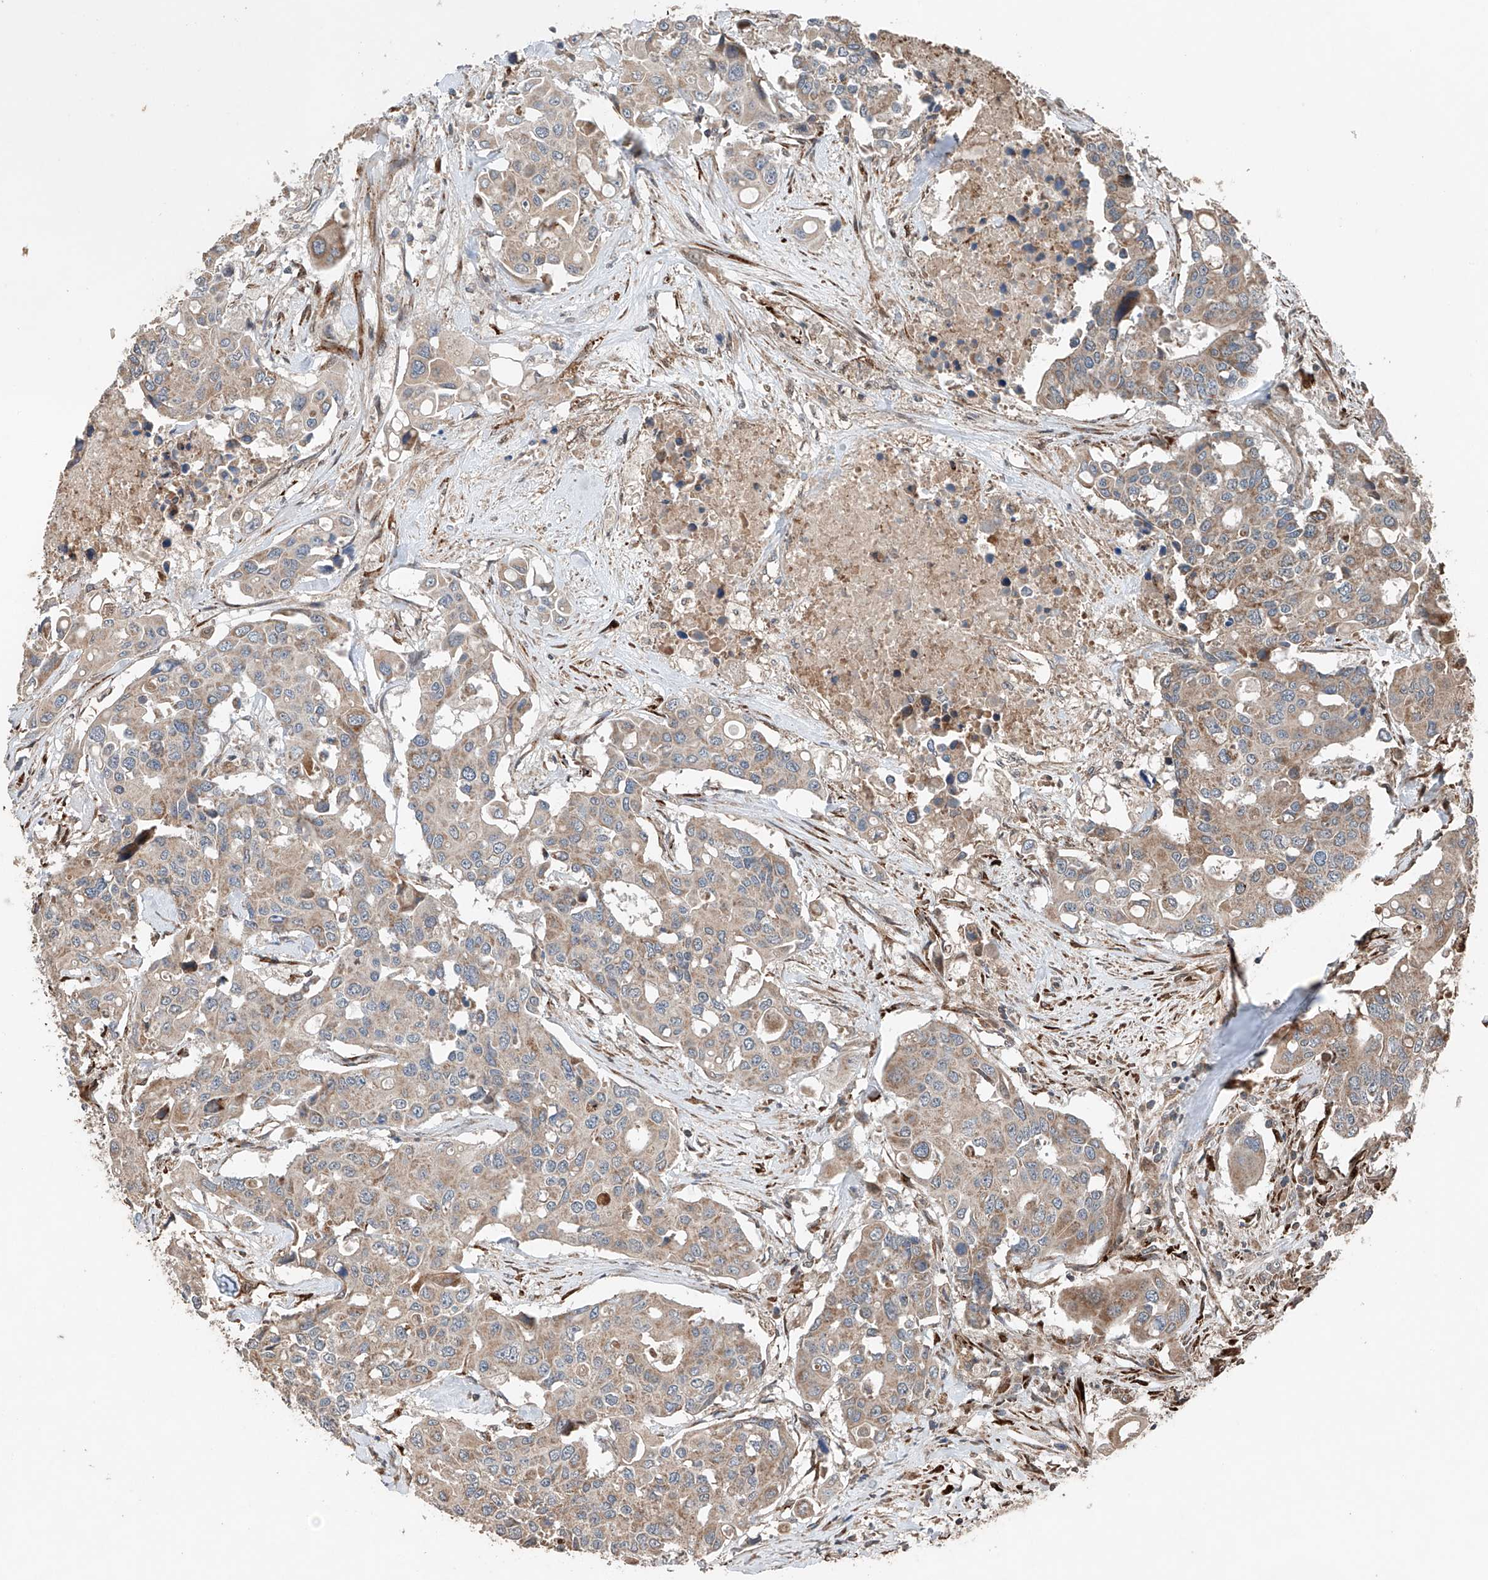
{"staining": {"intensity": "weak", "quantity": ">75%", "location": "cytoplasmic/membranous"}, "tissue": "colorectal cancer", "cell_type": "Tumor cells", "image_type": "cancer", "snomed": [{"axis": "morphology", "description": "Adenocarcinoma, NOS"}, {"axis": "topography", "description": "Colon"}], "caption": "Immunohistochemical staining of colorectal adenocarcinoma displays weak cytoplasmic/membranous protein expression in about >75% of tumor cells.", "gene": "AP4B1", "patient": {"sex": "male", "age": 77}}